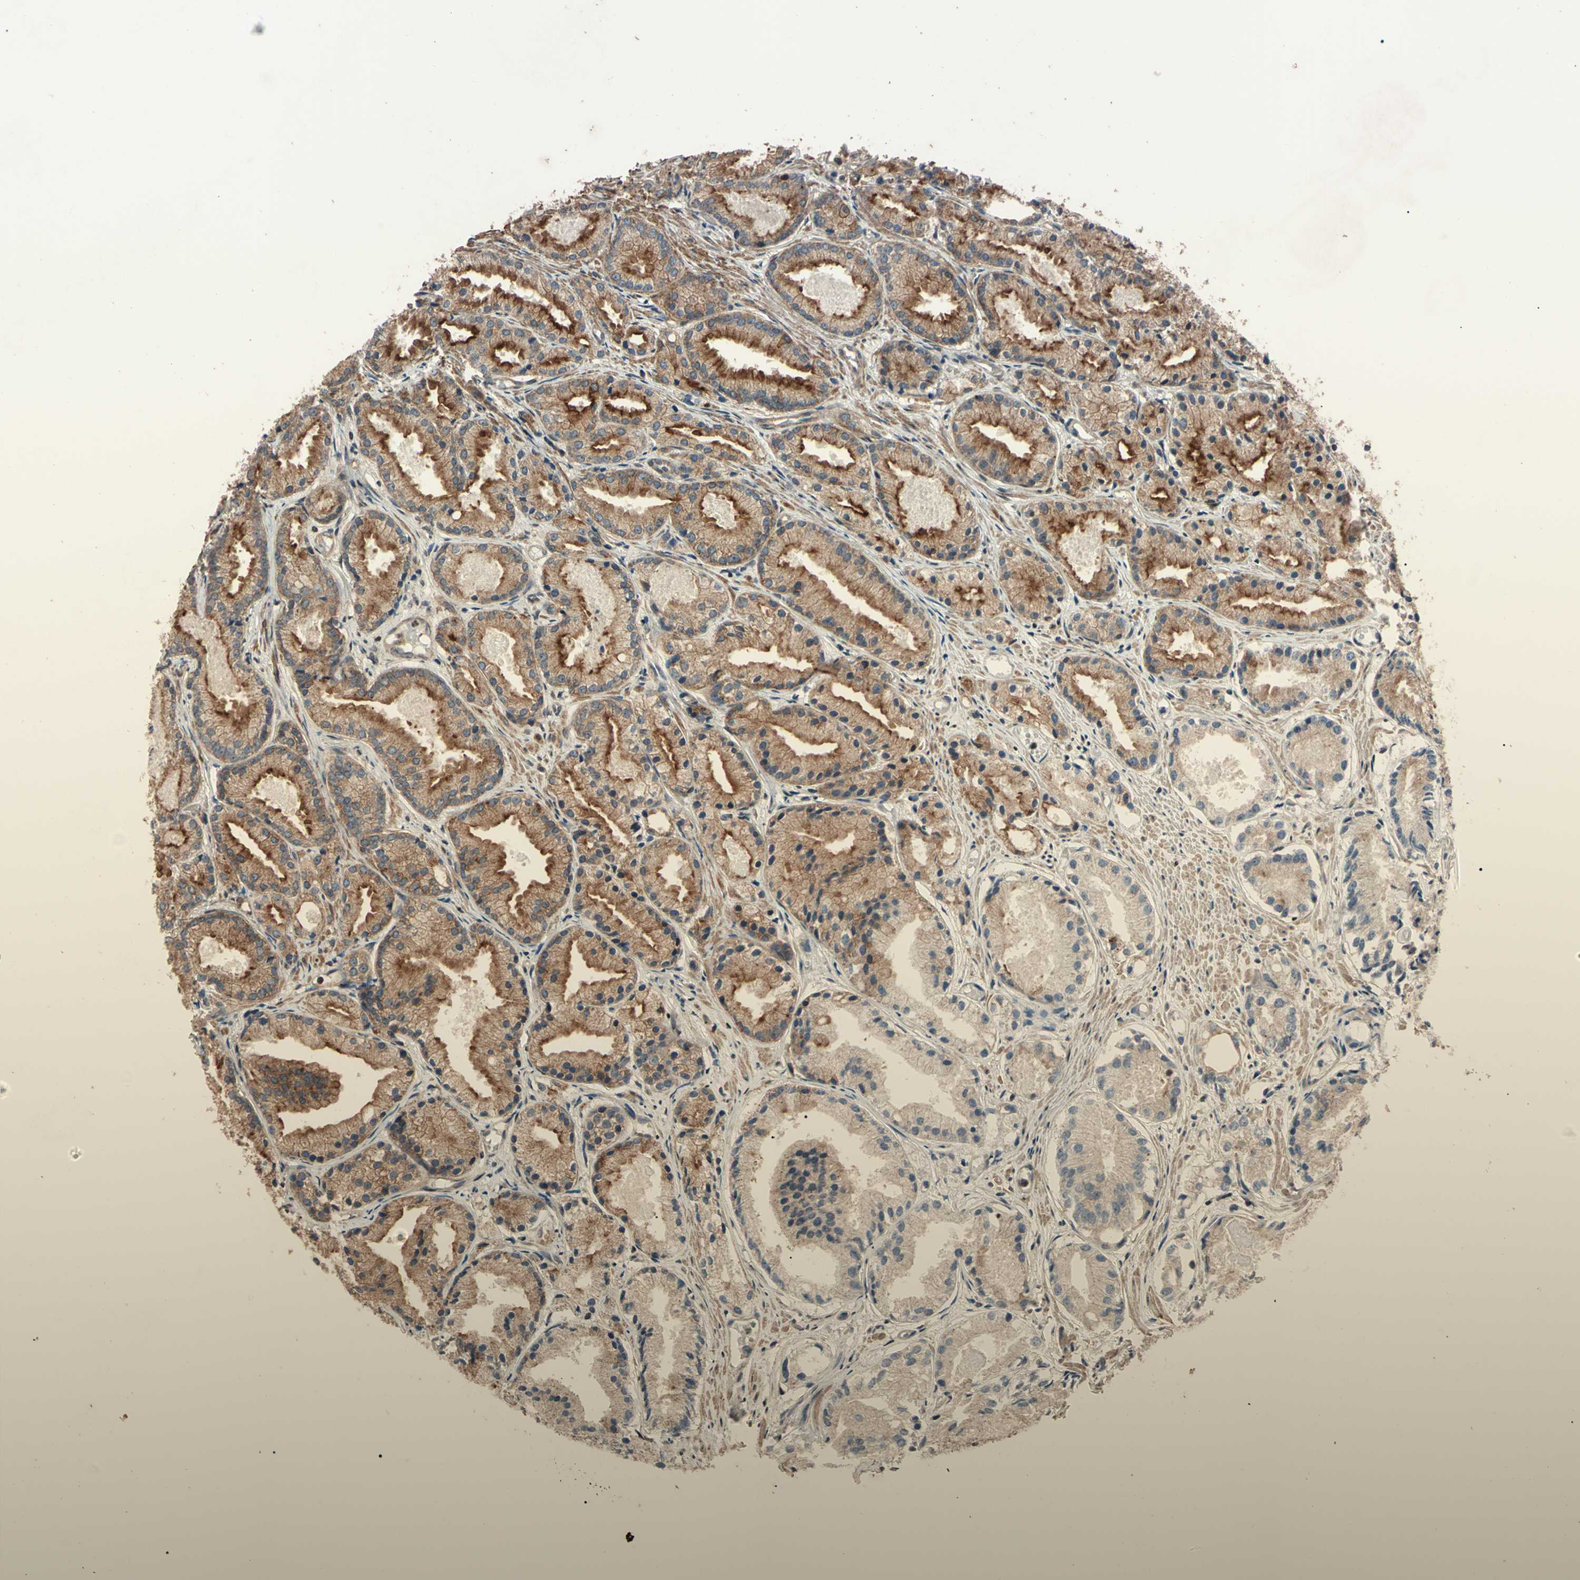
{"staining": {"intensity": "weak", "quantity": ">75%", "location": "cytoplasmic/membranous"}, "tissue": "prostate cancer", "cell_type": "Tumor cells", "image_type": "cancer", "snomed": [{"axis": "morphology", "description": "Adenocarcinoma, Low grade"}, {"axis": "topography", "description": "Prostate"}], "caption": "Immunohistochemistry (IHC) (DAB) staining of human prostate cancer exhibits weak cytoplasmic/membranous protein positivity in about >75% of tumor cells.", "gene": "TNFRSF1A", "patient": {"sex": "male", "age": 72}}